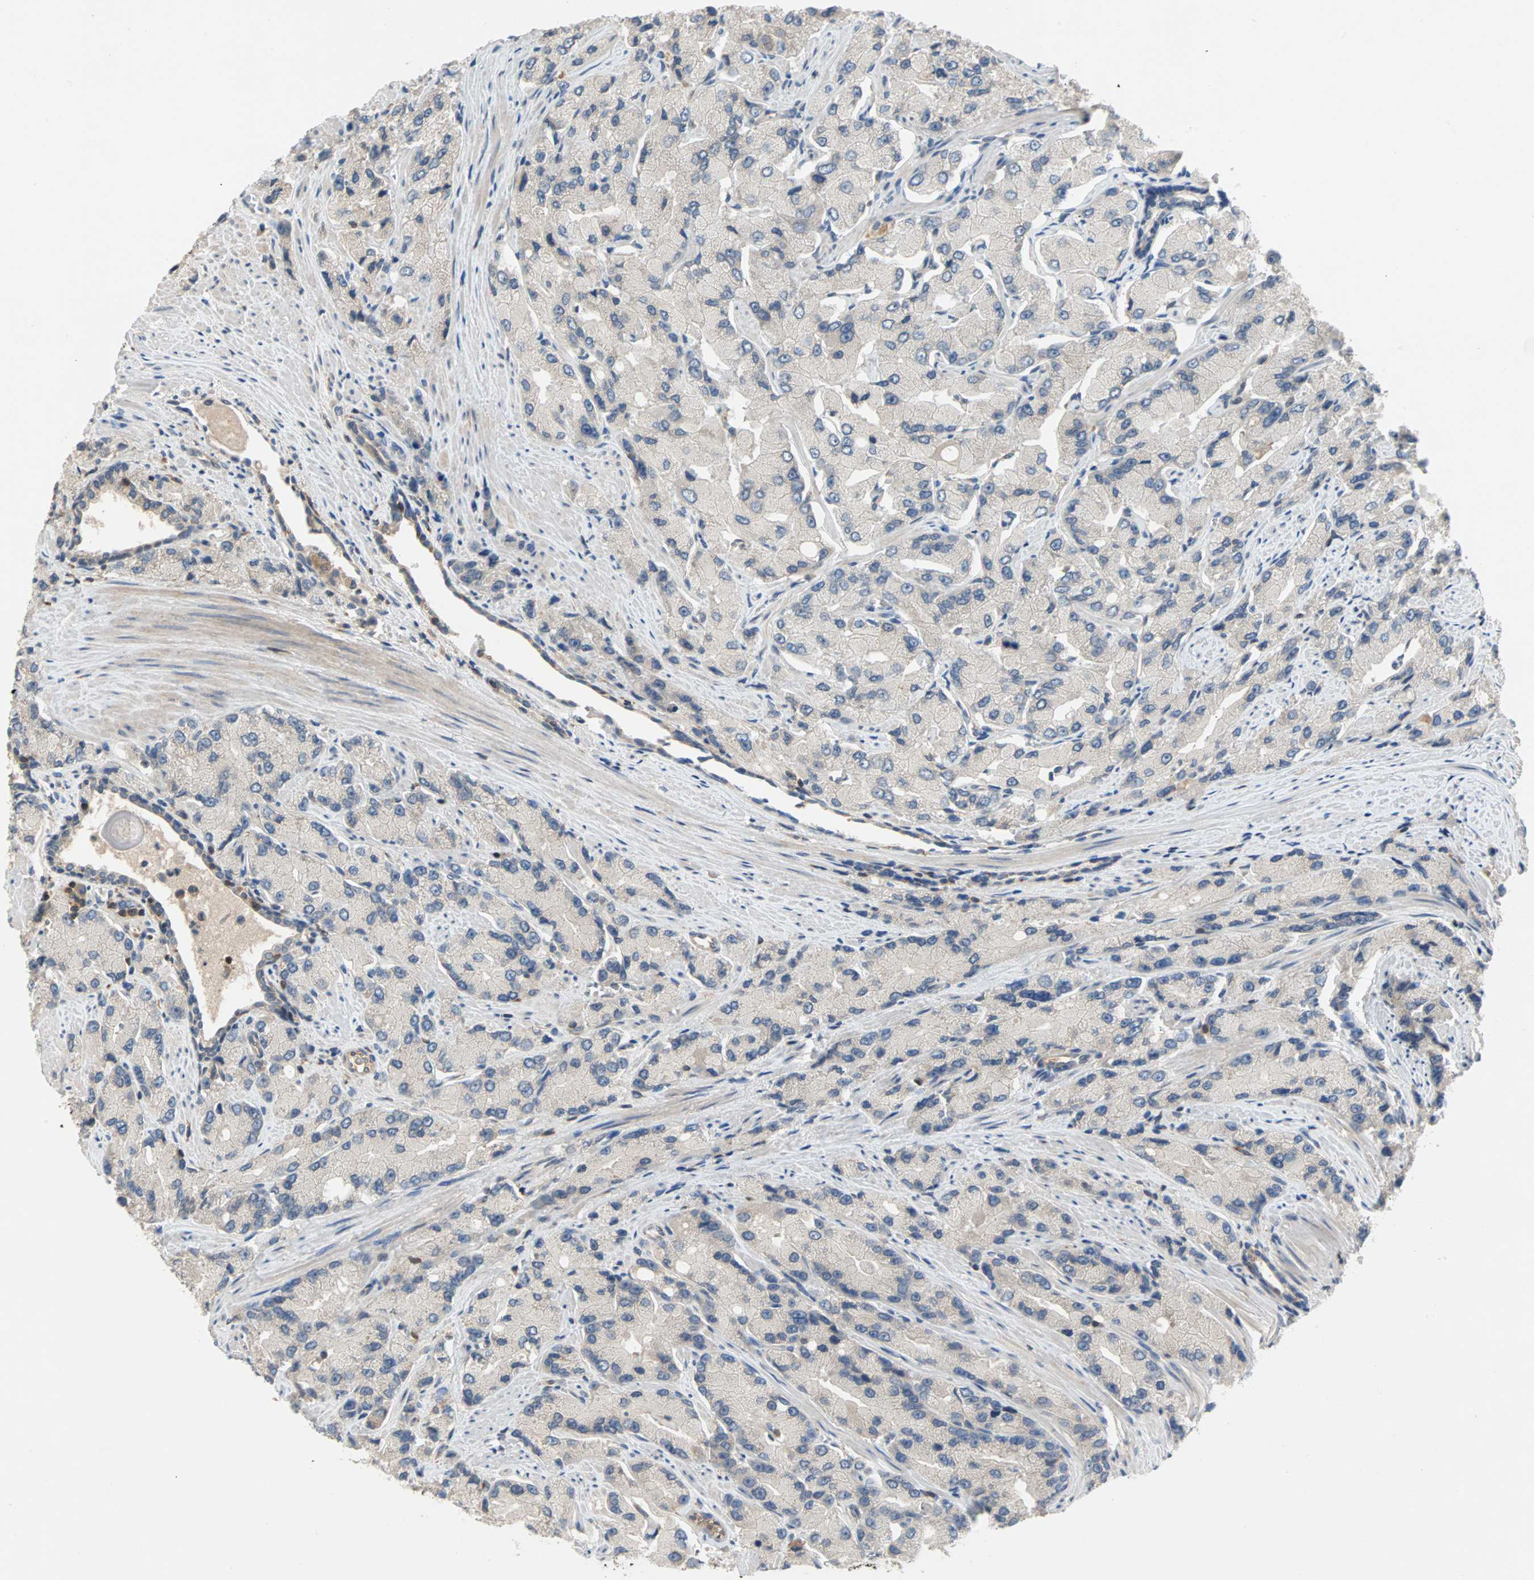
{"staining": {"intensity": "negative", "quantity": "none", "location": "none"}, "tissue": "prostate cancer", "cell_type": "Tumor cells", "image_type": "cancer", "snomed": [{"axis": "morphology", "description": "Adenocarcinoma, High grade"}, {"axis": "topography", "description": "Prostate"}], "caption": "Immunohistochemistry histopathology image of prostate adenocarcinoma (high-grade) stained for a protein (brown), which displays no positivity in tumor cells.", "gene": "MAP4K1", "patient": {"sex": "male", "age": 58}}